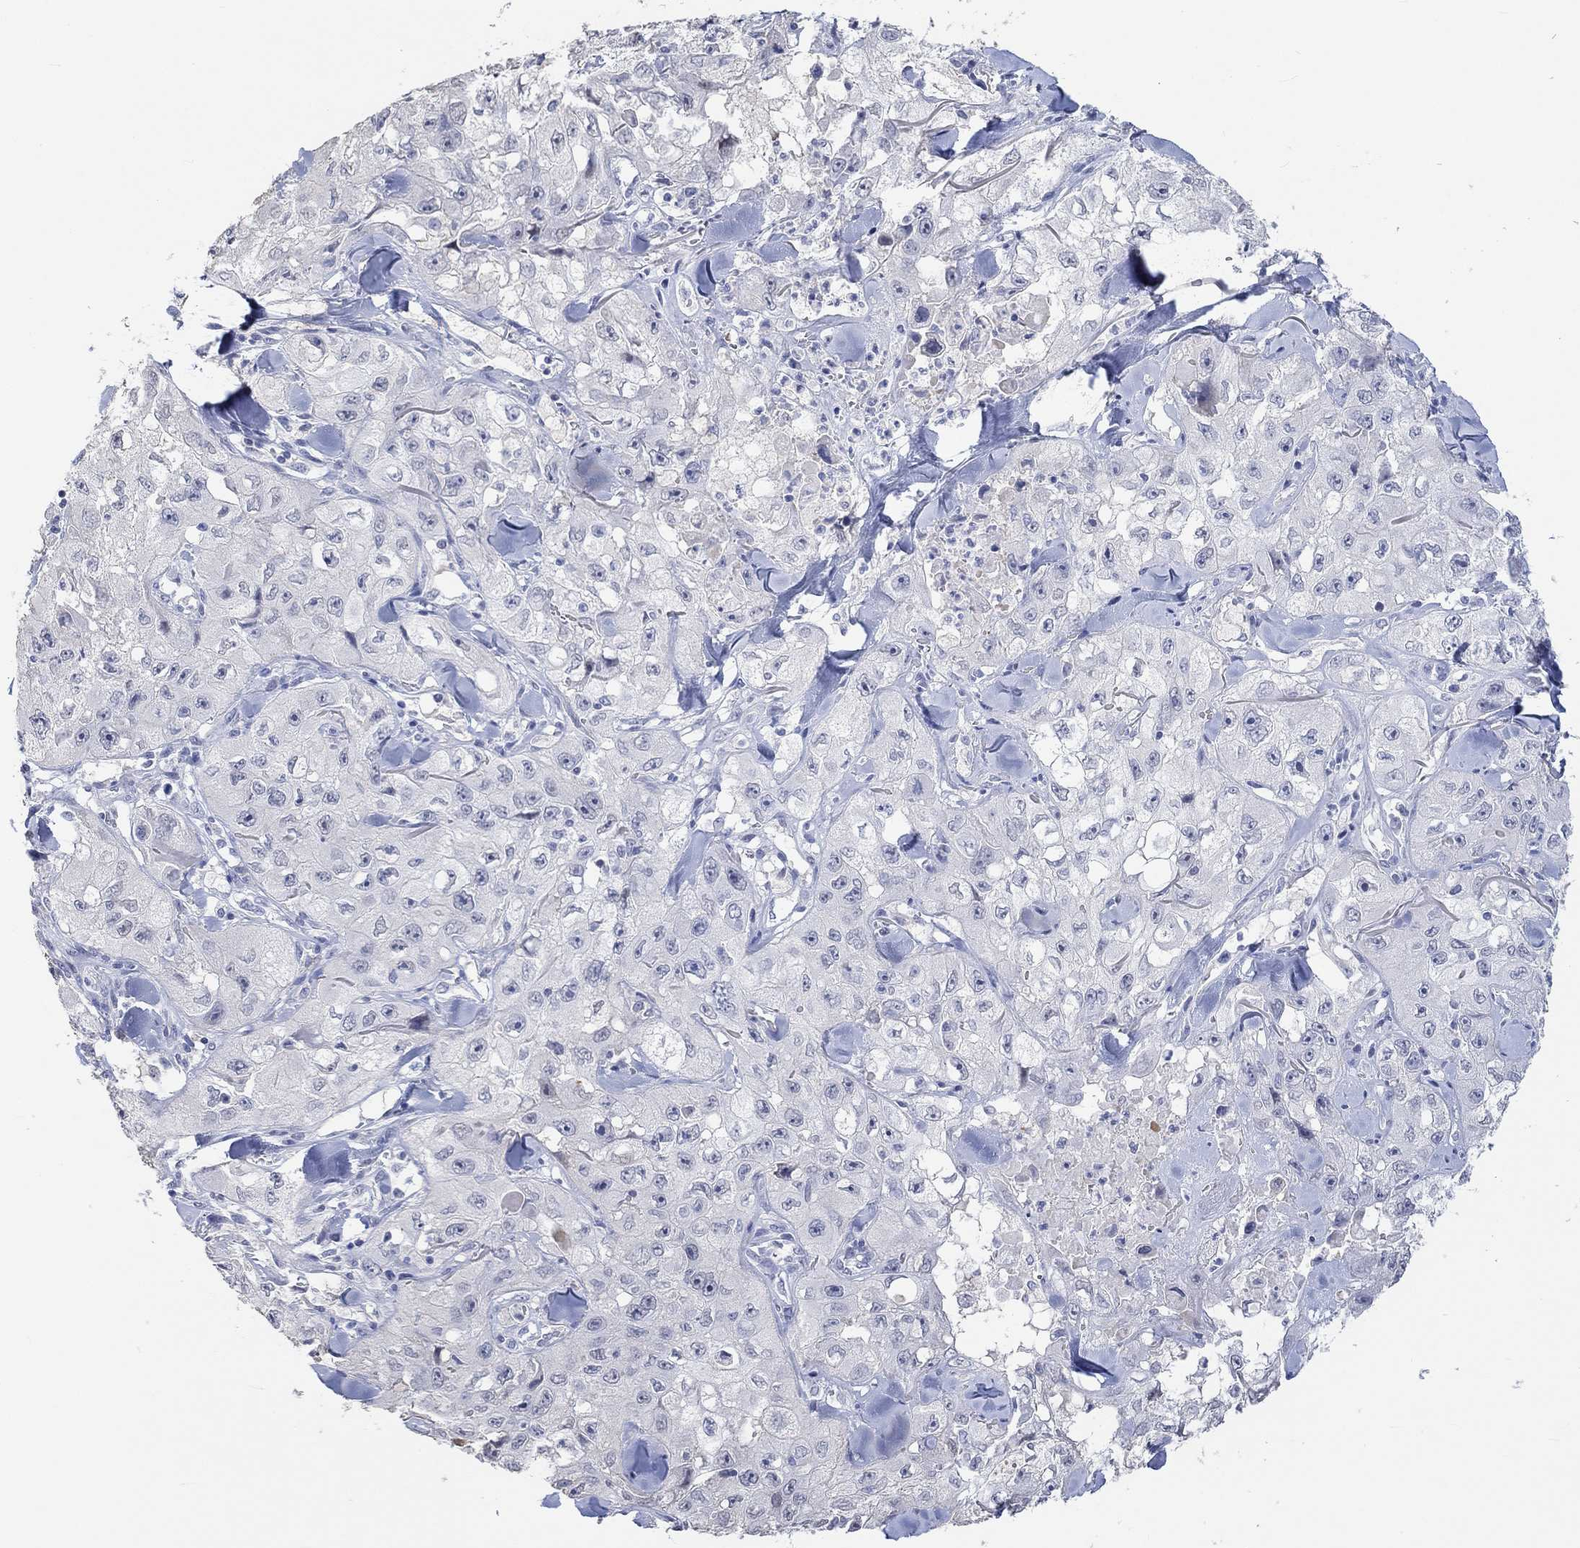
{"staining": {"intensity": "negative", "quantity": "none", "location": "none"}, "tissue": "skin cancer", "cell_type": "Tumor cells", "image_type": "cancer", "snomed": [{"axis": "morphology", "description": "Squamous cell carcinoma, NOS"}, {"axis": "topography", "description": "Skin"}, {"axis": "topography", "description": "Subcutis"}], "caption": "An image of human skin cancer (squamous cell carcinoma) is negative for staining in tumor cells. Nuclei are stained in blue.", "gene": "PNMA5", "patient": {"sex": "male", "age": 73}}